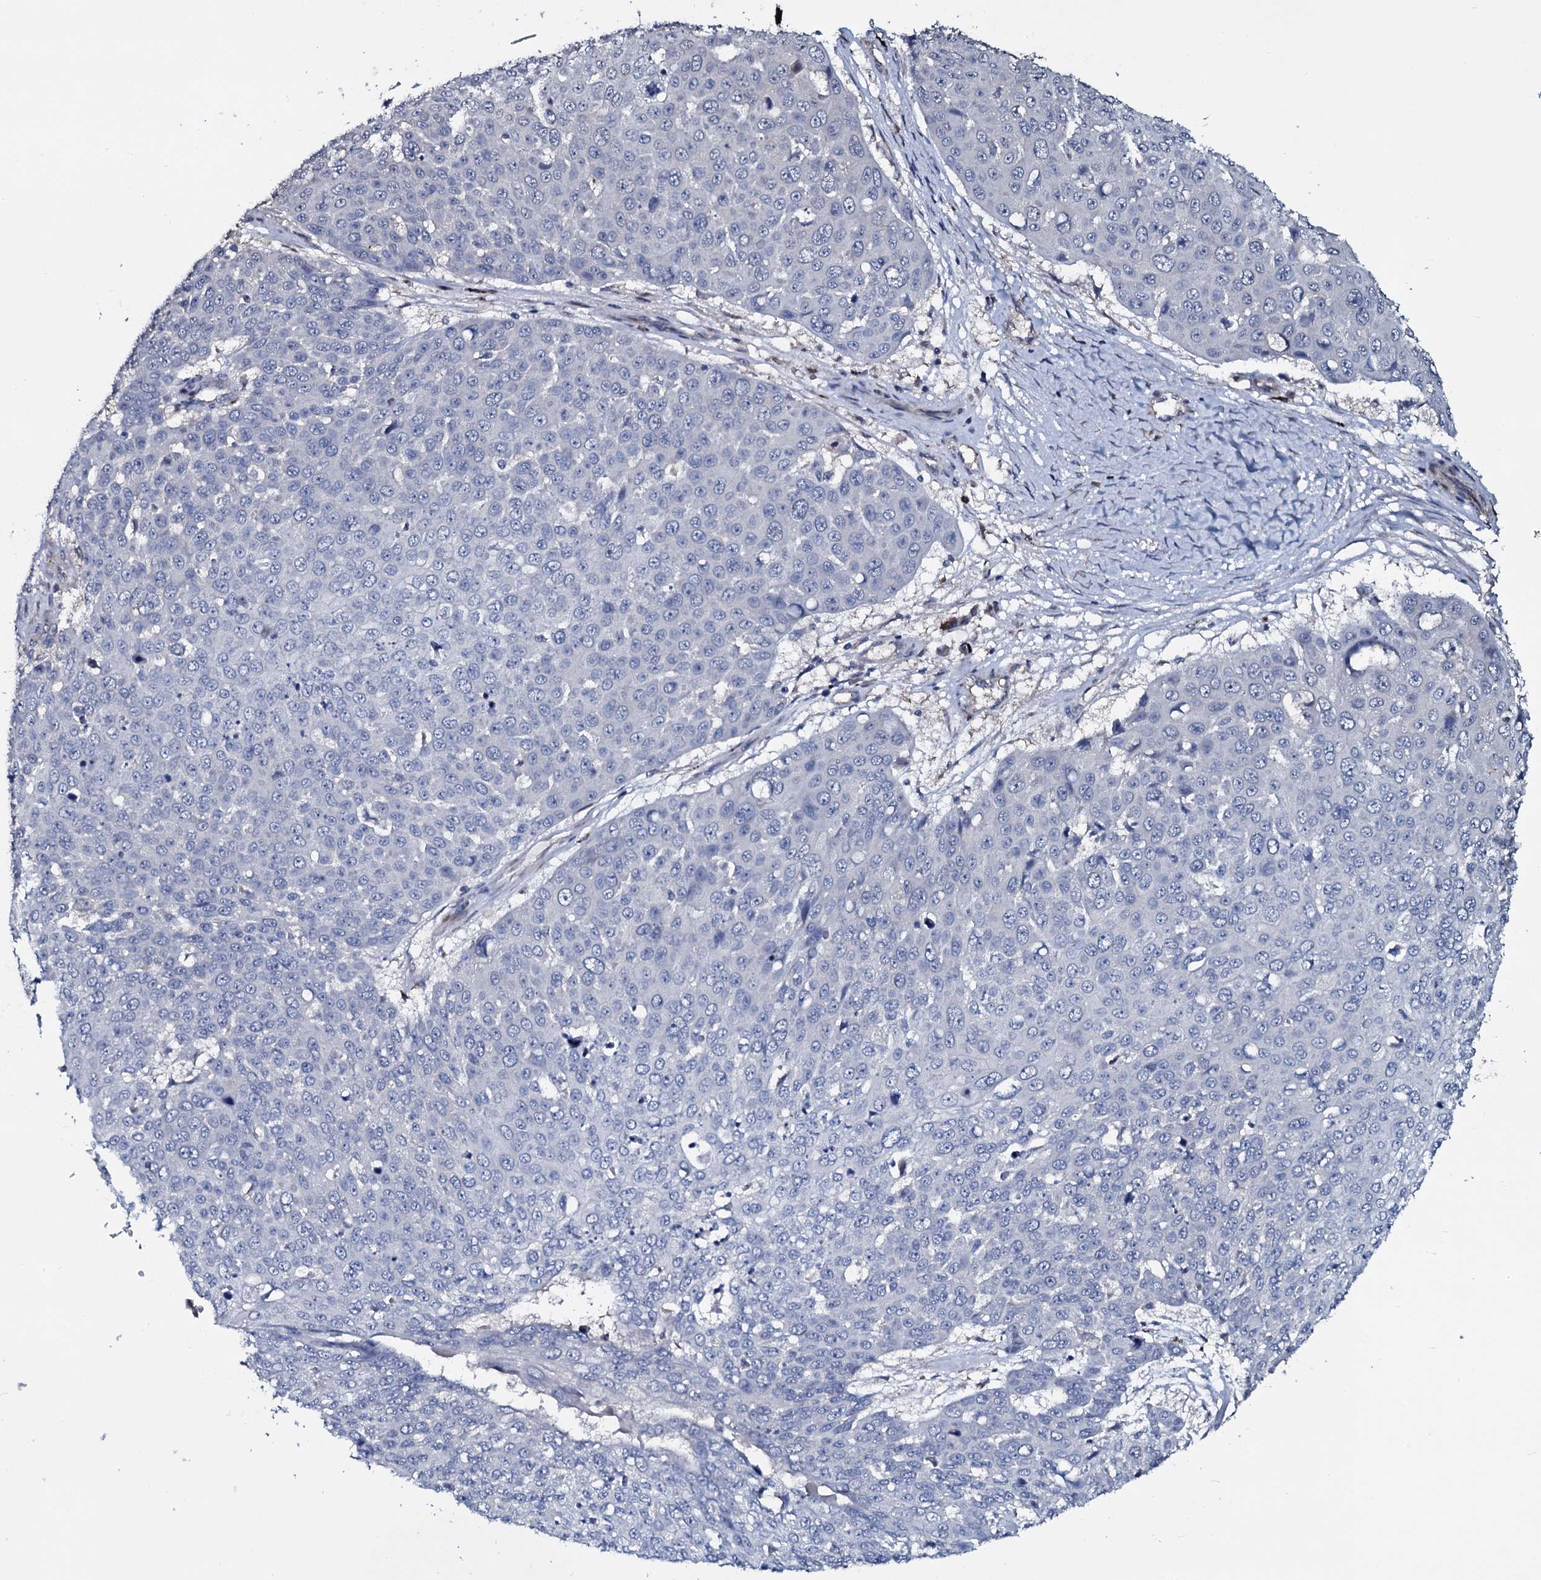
{"staining": {"intensity": "negative", "quantity": "none", "location": "none"}, "tissue": "skin cancer", "cell_type": "Tumor cells", "image_type": "cancer", "snomed": [{"axis": "morphology", "description": "Squamous cell carcinoma, NOS"}, {"axis": "topography", "description": "Skin"}], "caption": "Tumor cells are negative for brown protein staining in squamous cell carcinoma (skin).", "gene": "IL12B", "patient": {"sex": "male", "age": 71}}